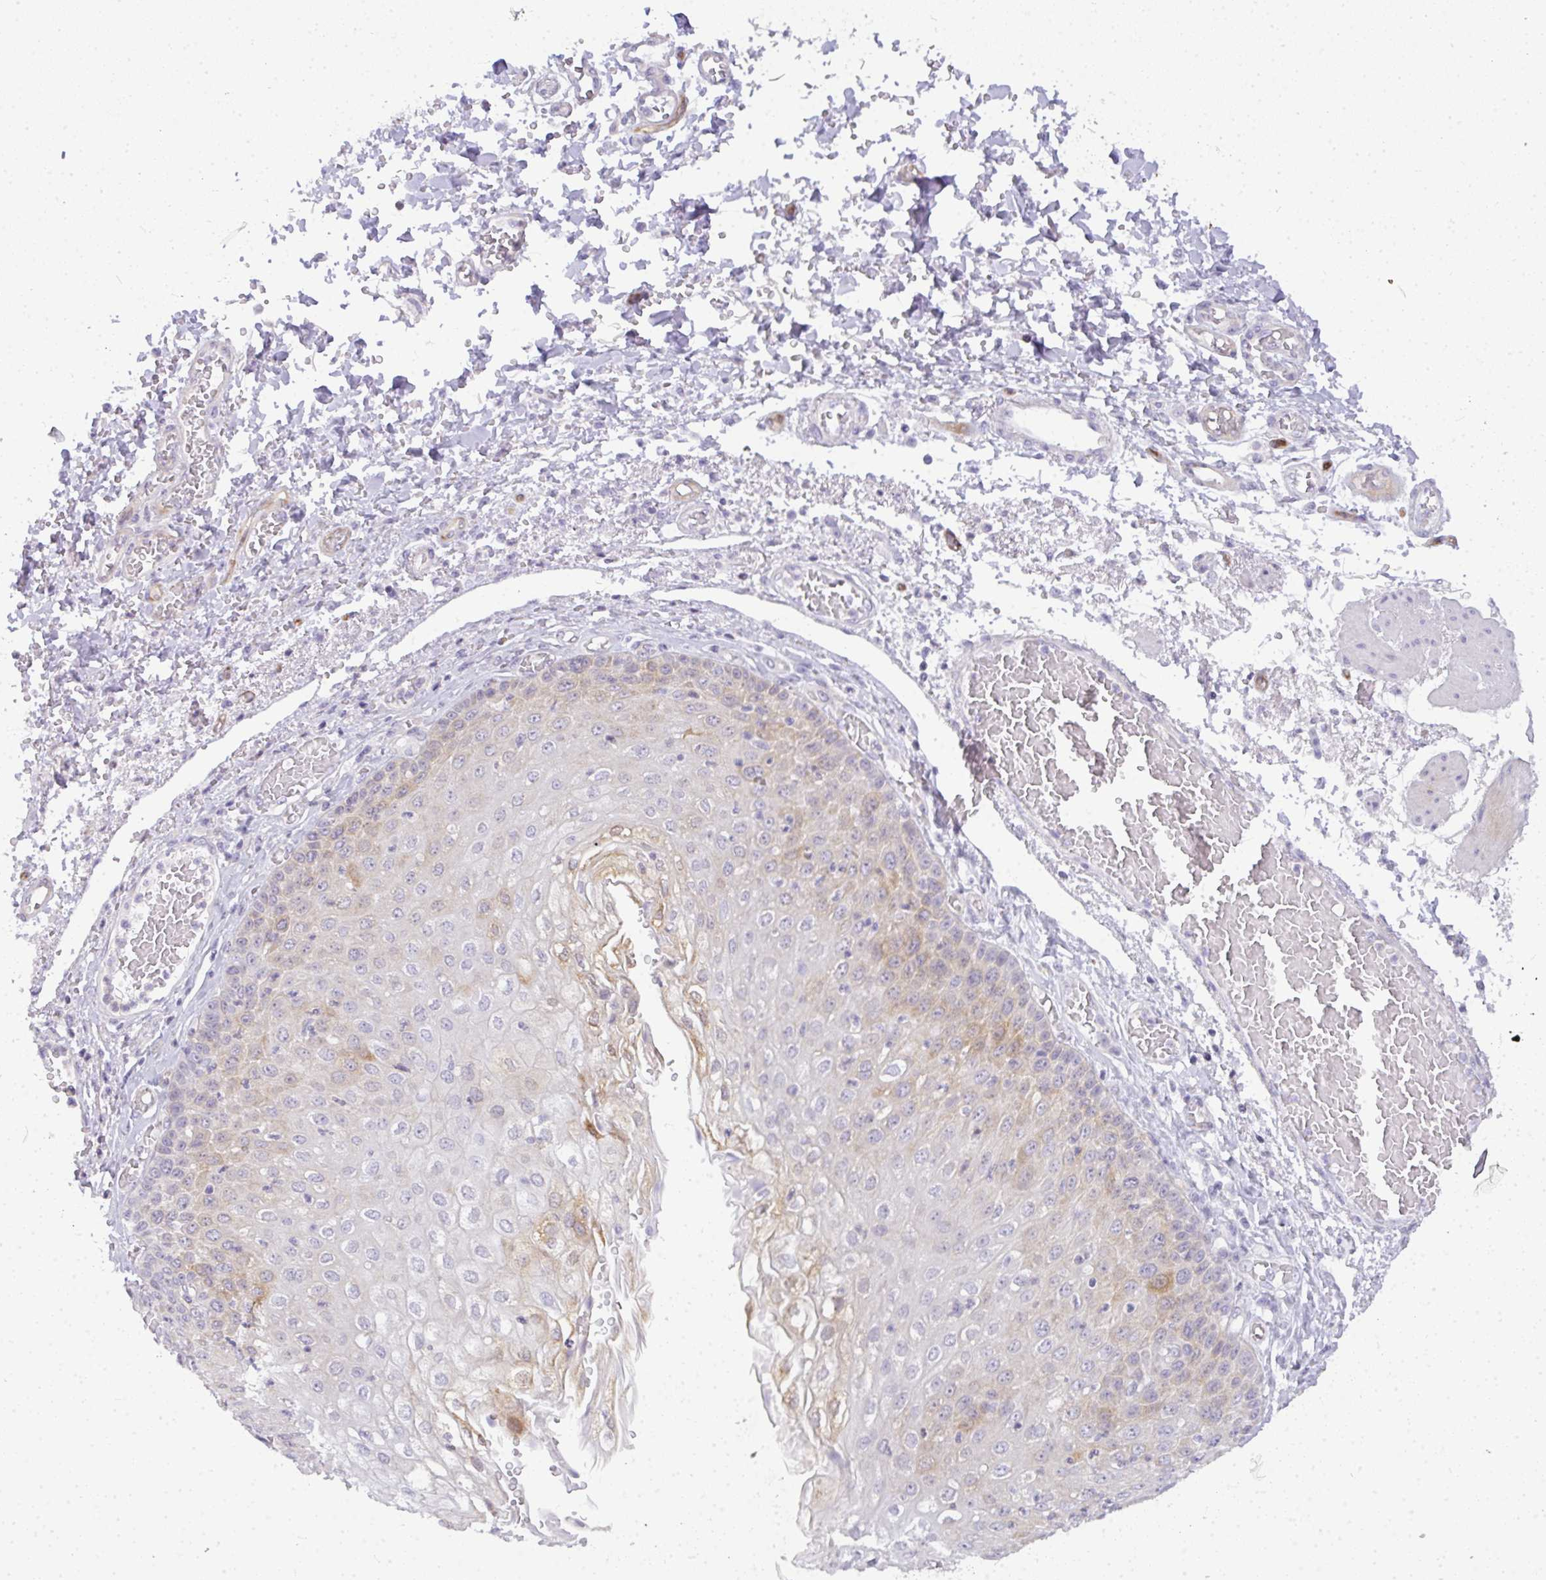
{"staining": {"intensity": "moderate", "quantity": "25%-75%", "location": "cytoplasmic/membranous"}, "tissue": "esophagus", "cell_type": "Squamous epithelial cells", "image_type": "normal", "snomed": [{"axis": "morphology", "description": "Normal tissue, NOS"}, {"axis": "morphology", "description": "Adenocarcinoma, NOS"}, {"axis": "topography", "description": "Esophagus"}], "caption": "This micrograph reveals immunohistochemistry (IHC) staining of benign human esophagus, with medium moderate cytoplasmic/membranous staining in approximately 25%-75% of squamous epithelial cells.", "gene": "LIPE", "patient": {"sex": "male", "age": 81}}